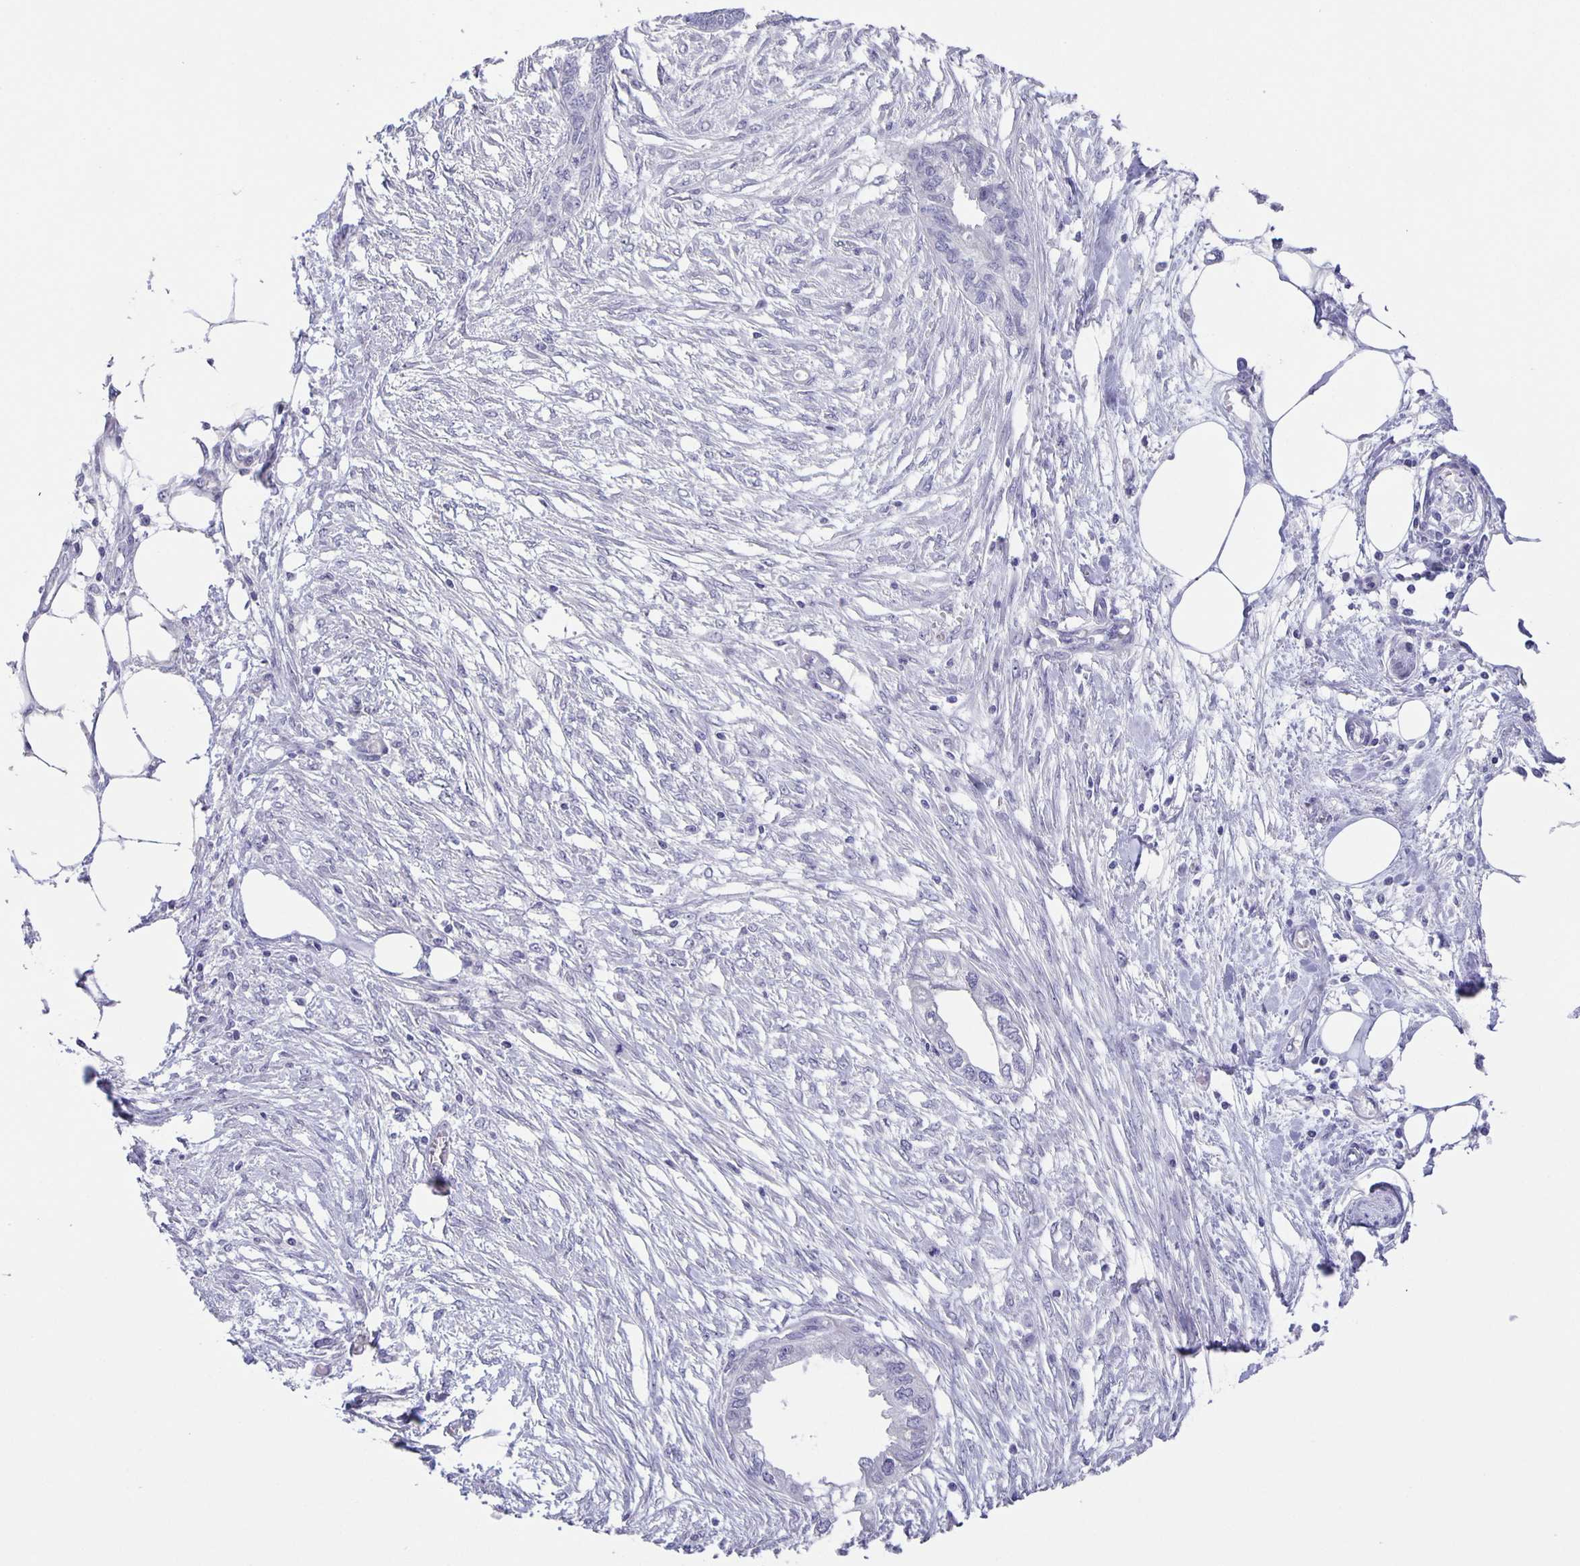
{"staining": {"intensity": "negative", "quantity": "none", "location": "none"}, "tissue": "endometrial cancer", "cell_type": "Tumor cells", "image_type": "cancer", "snomed": [{"axis": "morphology", "description": "Adenocarcinoma, NOS"}, {"axis": "morphology", "description": "Adenocarcinoma, metastatic, NOS"}, {"axis": "topography", "description": "Adipose tissue"}, {"axis": "topography", "description": "Endometrium"}], "caption": "The image displays no staining of tumor cells in endometrial metastatic adenocarcinoma. (DAB immunohistochemistry with hematoxylin counter stain).", "gene": "PHRF1", "patient": {"sex": "female", "age": 67}}